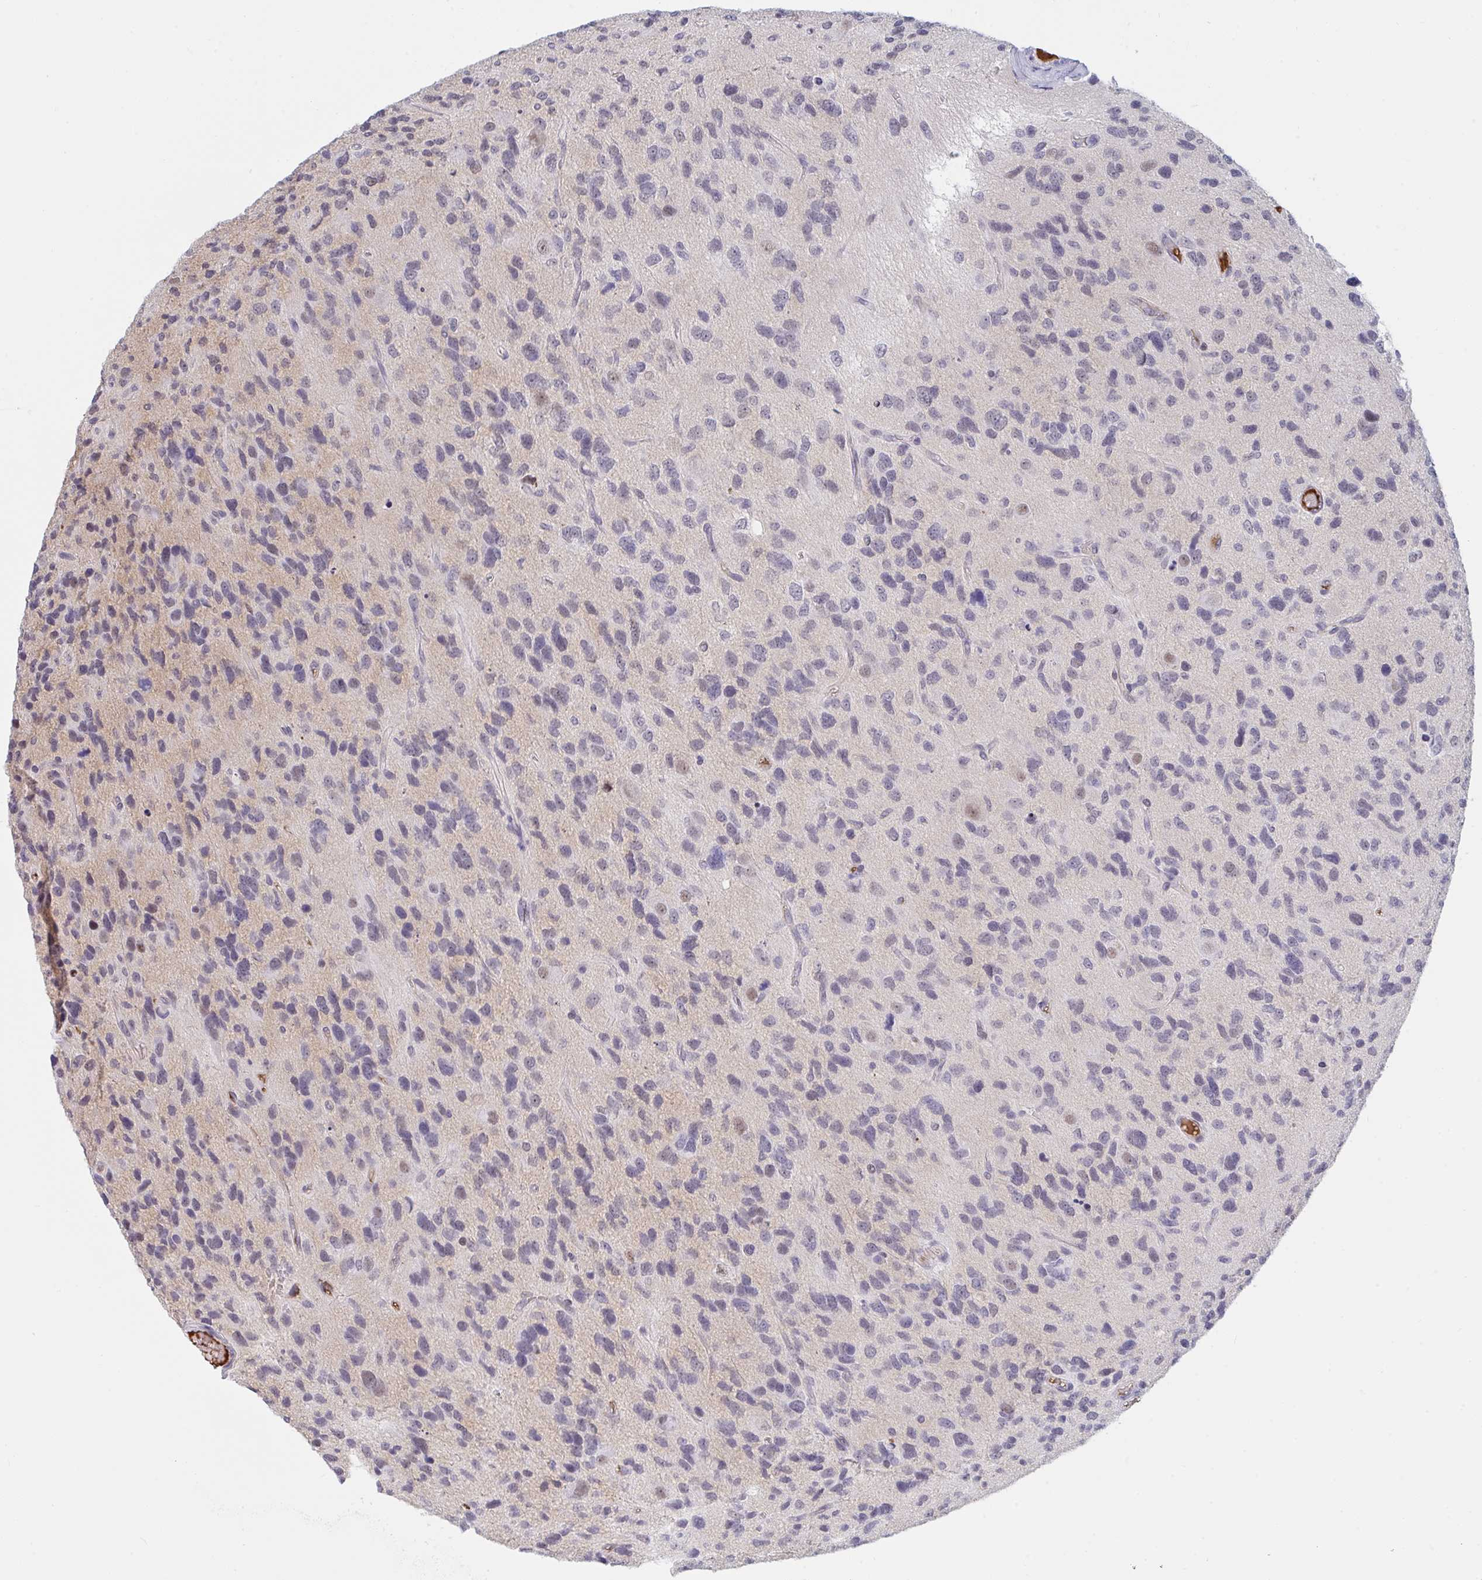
{"staining": {"intensity": "negative", "quantity": "none", "location": "none"}, "tissue": "glioma", "cell_type": "Tumor cells", "image_type": "cancer", "snomed": [{"axis": "morphology", "description": "Glioma, malignant, High grade"}, {"axis": "topography", "description": "Brain"}], "caption": "Human malignant glioma (high-grade) stained for a protein using immunohistochemistry (IHC) shows no expression in tumor cells.", "gene": "DSCAML1", "patient": {"sex": "female", "age": 58}}